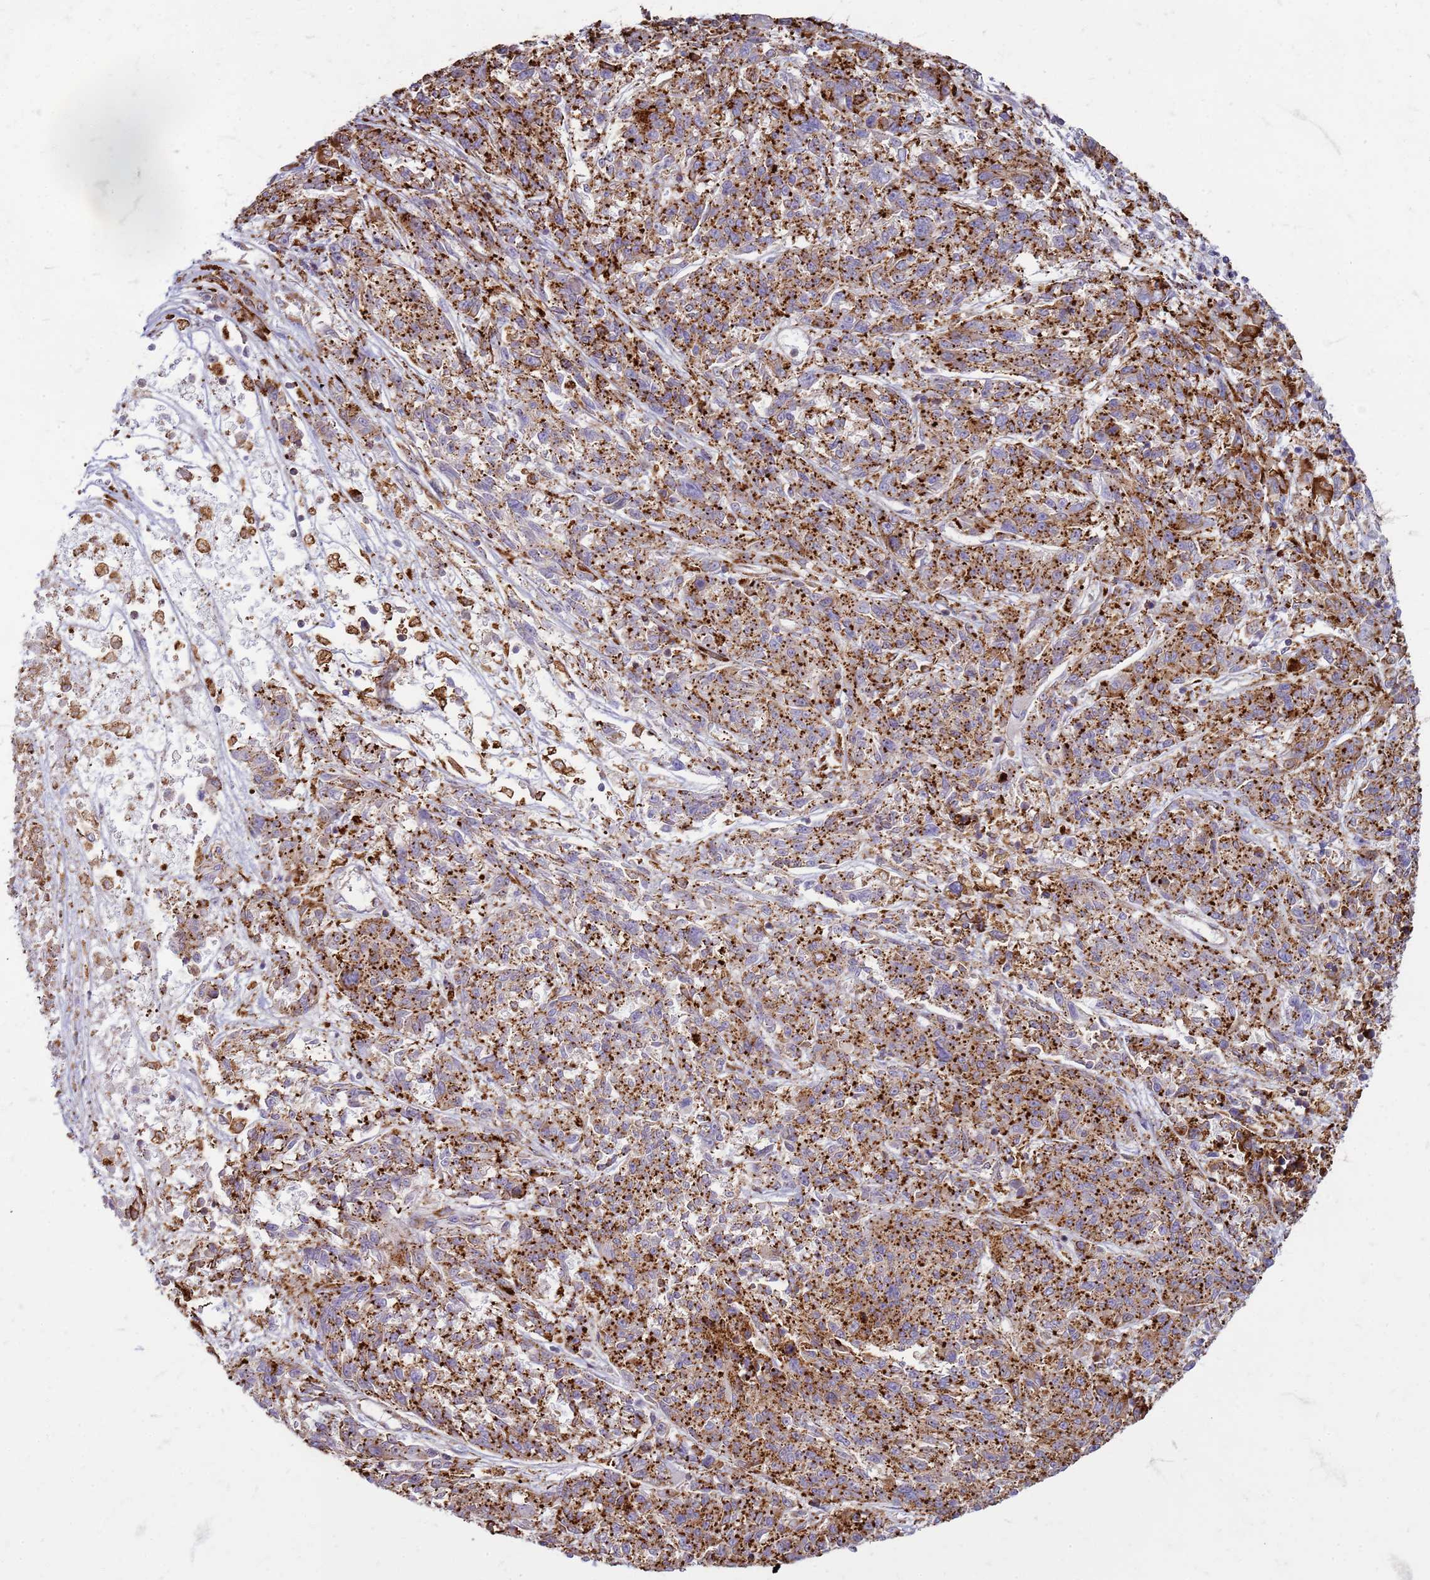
{"staining": {"intensity": "moderate", "quantity": ">75%", "location": "cytoplasmic/membranous"}, "tissue": "melanoma", "cell_type": "Tumor cells", "image_type": "cancer", "snomed": [{"axis": "morphology", "description": "Malignant melanoma, NOS"}, {"axis": "topography", "description": "Skin"}], "caption": "Moderate cytoplasmic/membranous protein staining is present in about >75% of tumor cells in malignant melanoma.", "gene": "PDK3", "patient": {"sex": "male", "age": 53}}